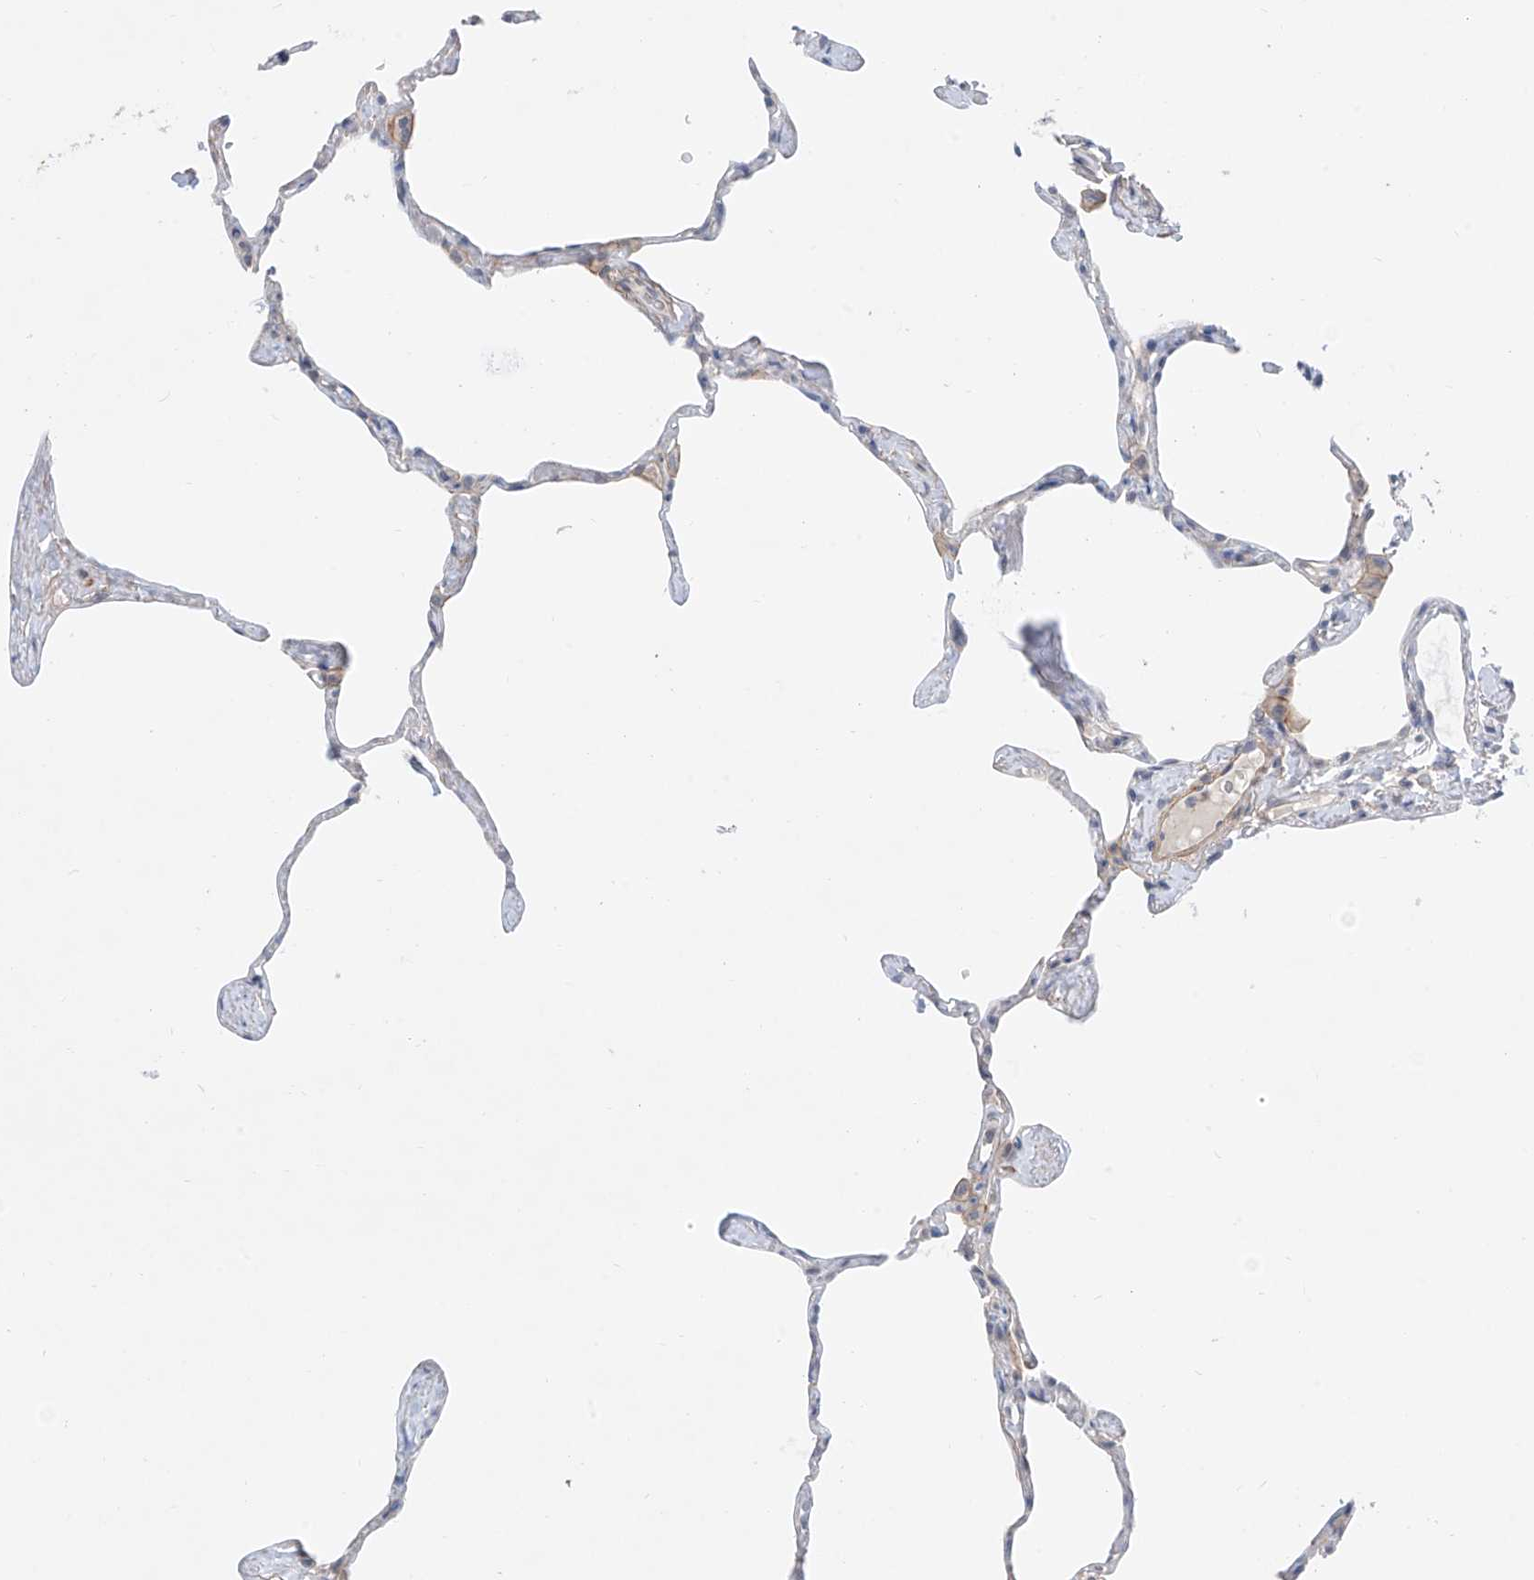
{"staining": {"intensity": "negative", "quantity": "none", "location": "none"}, "tissue": "lung", "cell_type": "Alveolar cells", "image_type": "normal", "snomed": [{"axis": "morphology", "description": "Normal tissue, NOS"}, {"axis": "topography", "description": "Lung"}], "caption": "Histopathology image shows no protein expression in alveolar cells of benign lung.", "gene": "ABLIM2", "patient": {"sex": "male", "age": 65}}